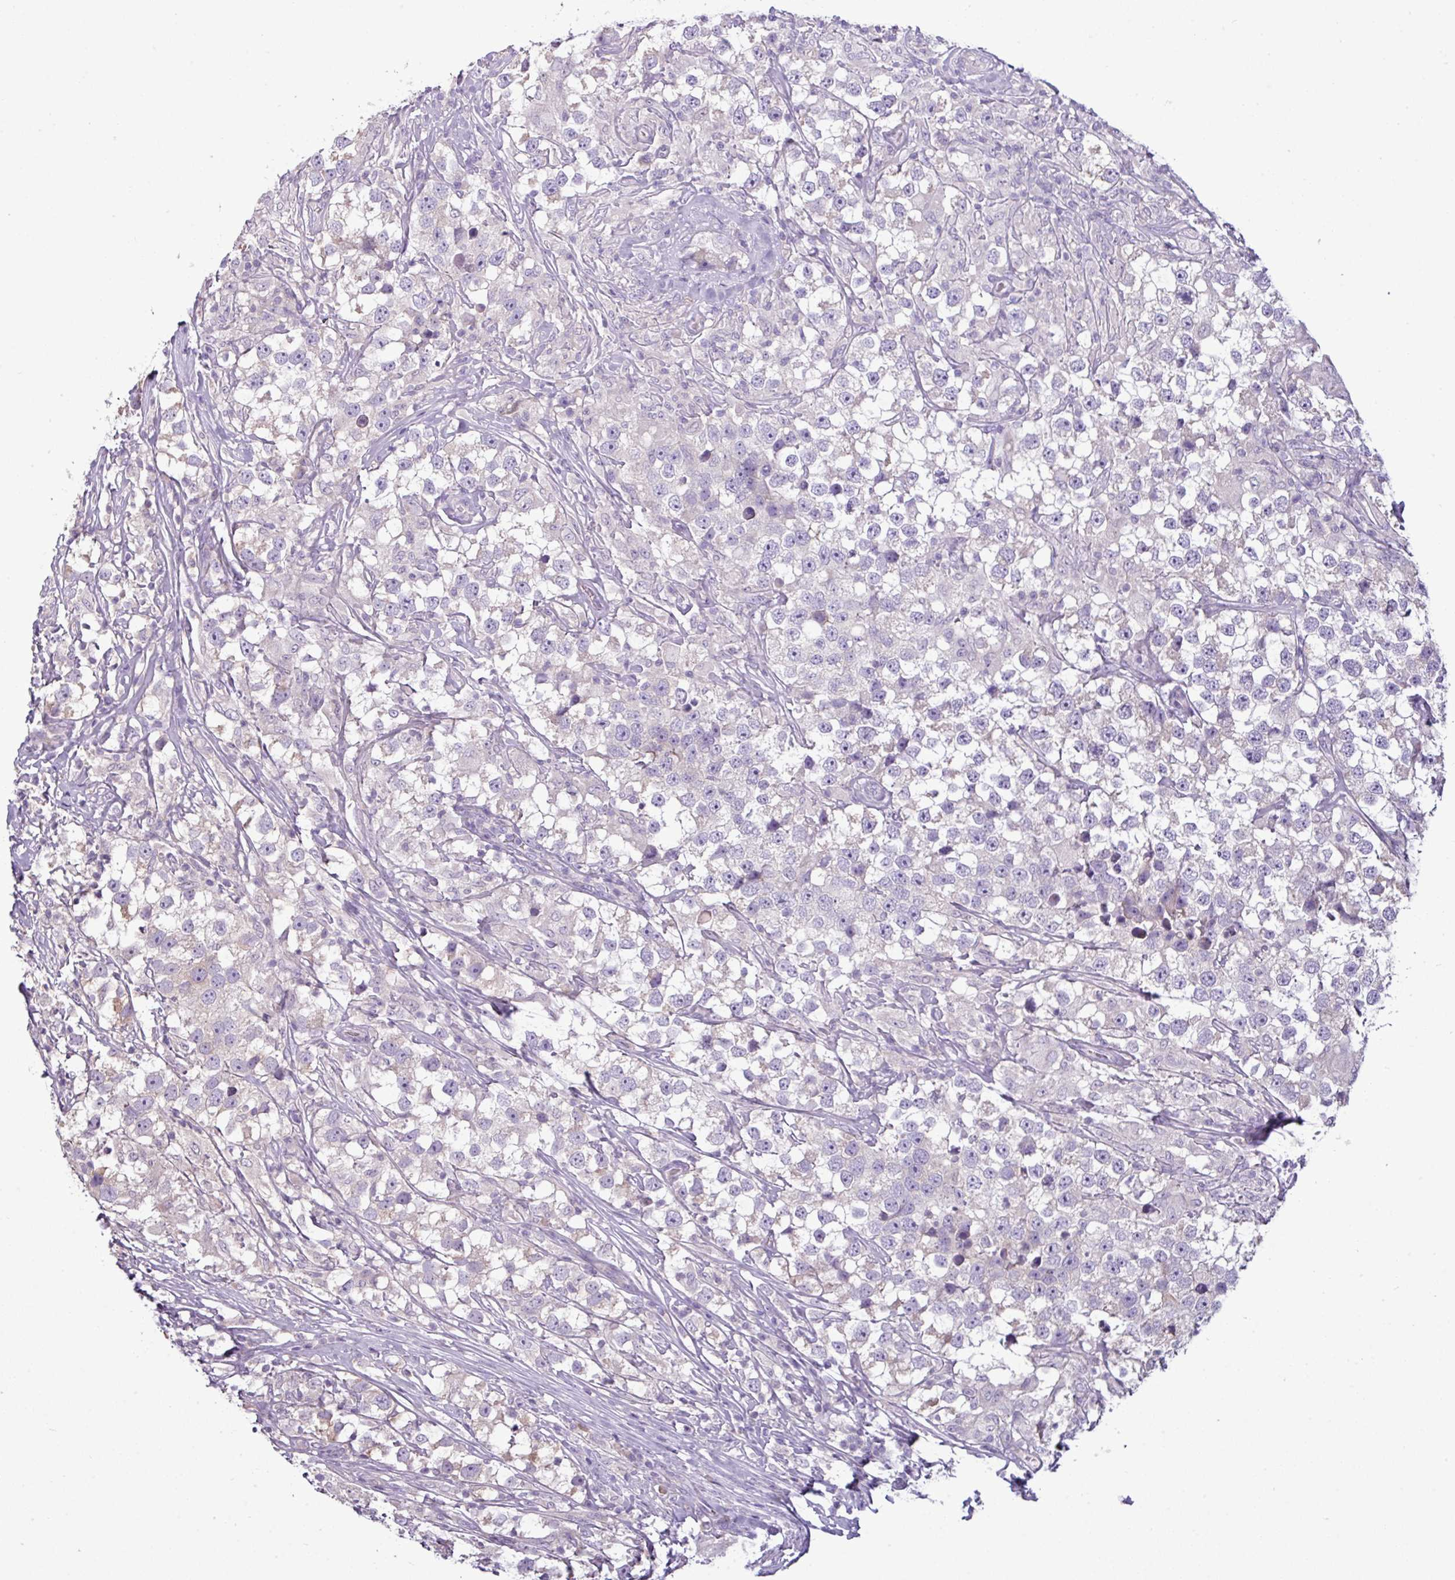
{"staining": {"intensity": "negative", "quantity": "none", "location": "none"}, "tissue": "testis cancer", "cell_type": "Tumor cells", "image_type": "cancer", "snomed": [{"axis": "morphology", "description": "Seminoma, NOS"}, {"axis": "topography", "description": "Testis"}], "caption": "High power microscopy photomicrograph of an IHC image of testis cancer (seminoma), revealing no significant expression in tumor cells.", "gene": "AGAP5", "patient": {"sex": "male", "age": 46}}